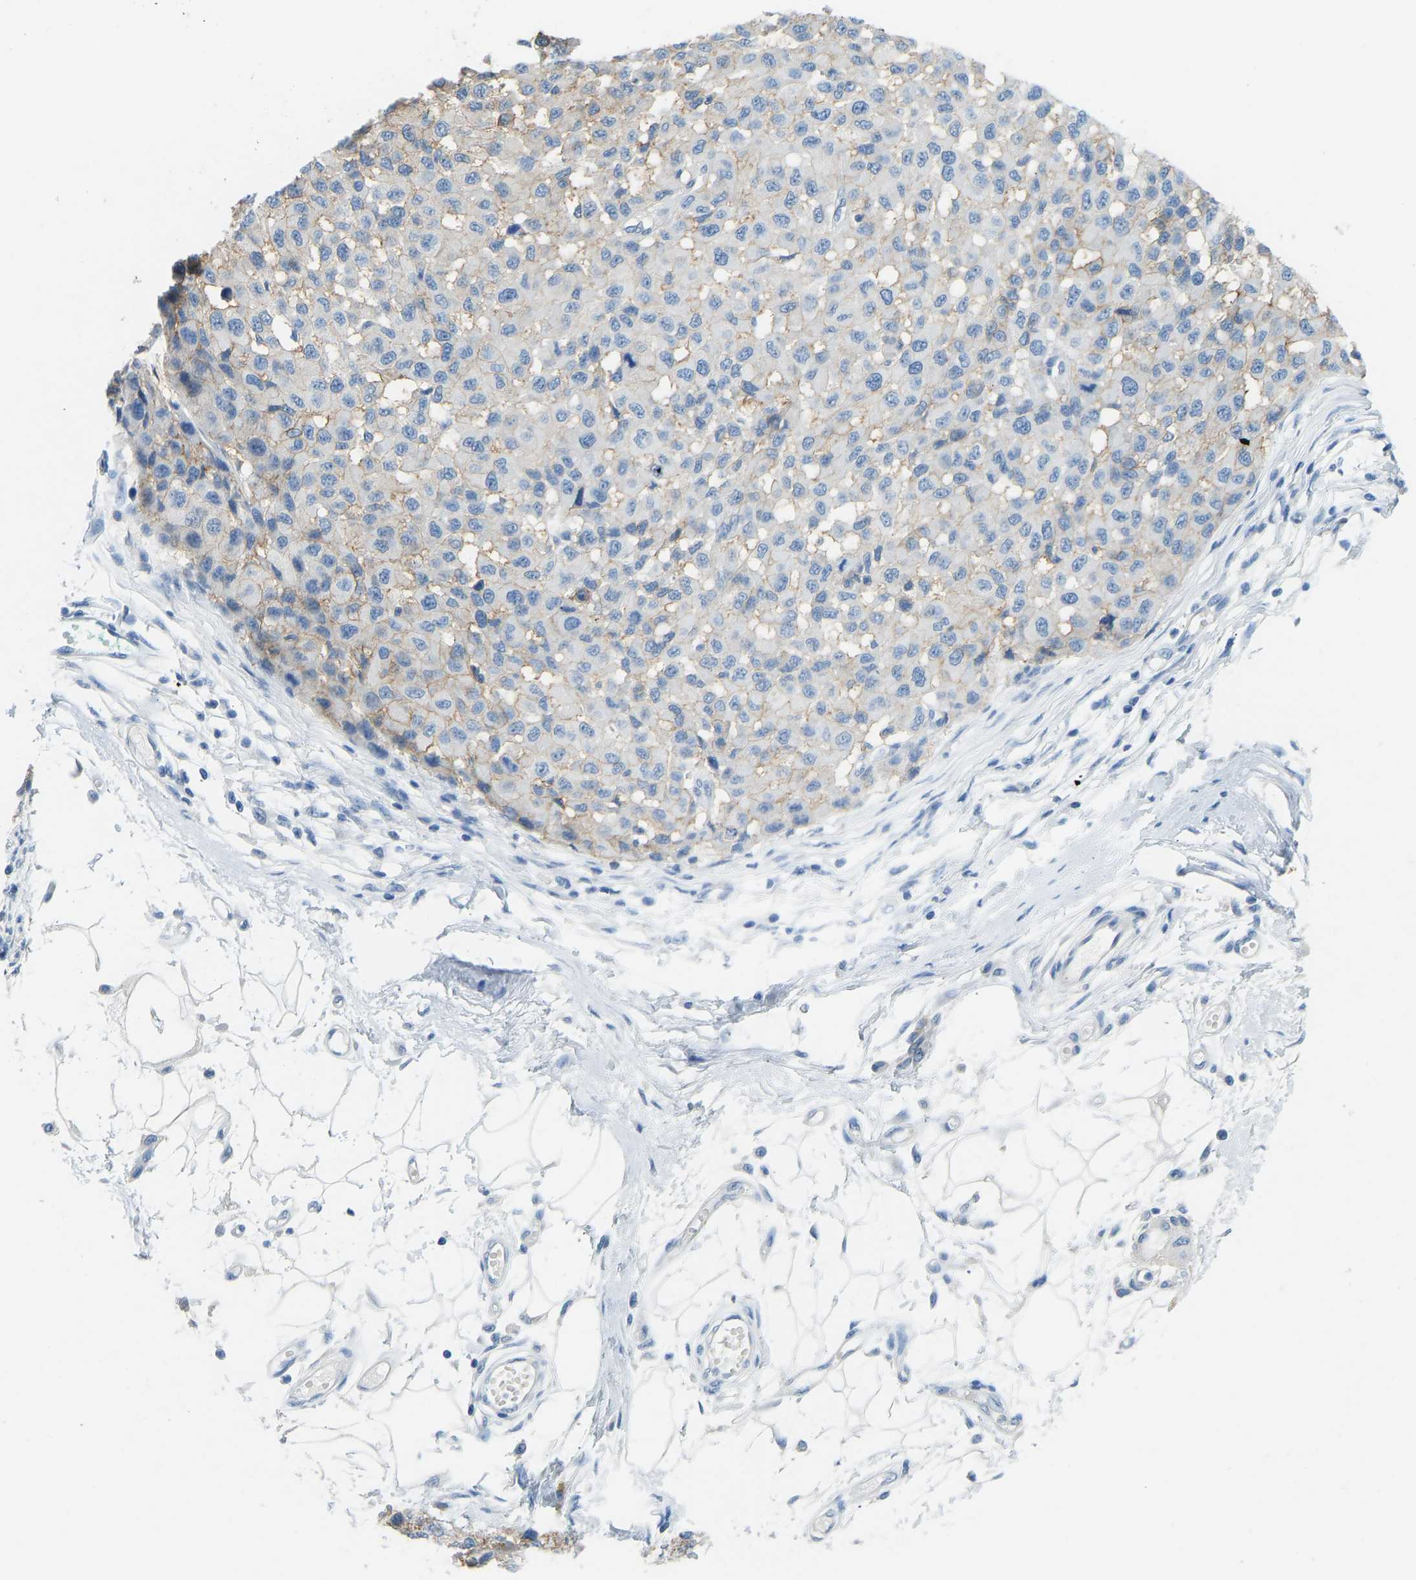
{"staining": {"intensity": "strong", "quantity": "25%-75%", "location": "cytoplasmic/membranous"}, "tissue": "melanoma", "cell_type": "Tumor cells", "image_type": "cancer", "snomed": [{"axis": "morphology", "description": "Malignant melanoma, NOS"}, {"axis": "topography", "description": "Skin"}], "caption": "Immunohistochemistry of melanoma displays high levels of strong cytoplasmic/membranous expression in about 25%-75% of tumor cells.", "gene": "ATP1A1", "patient": {"sex": "male", "age": 62}}